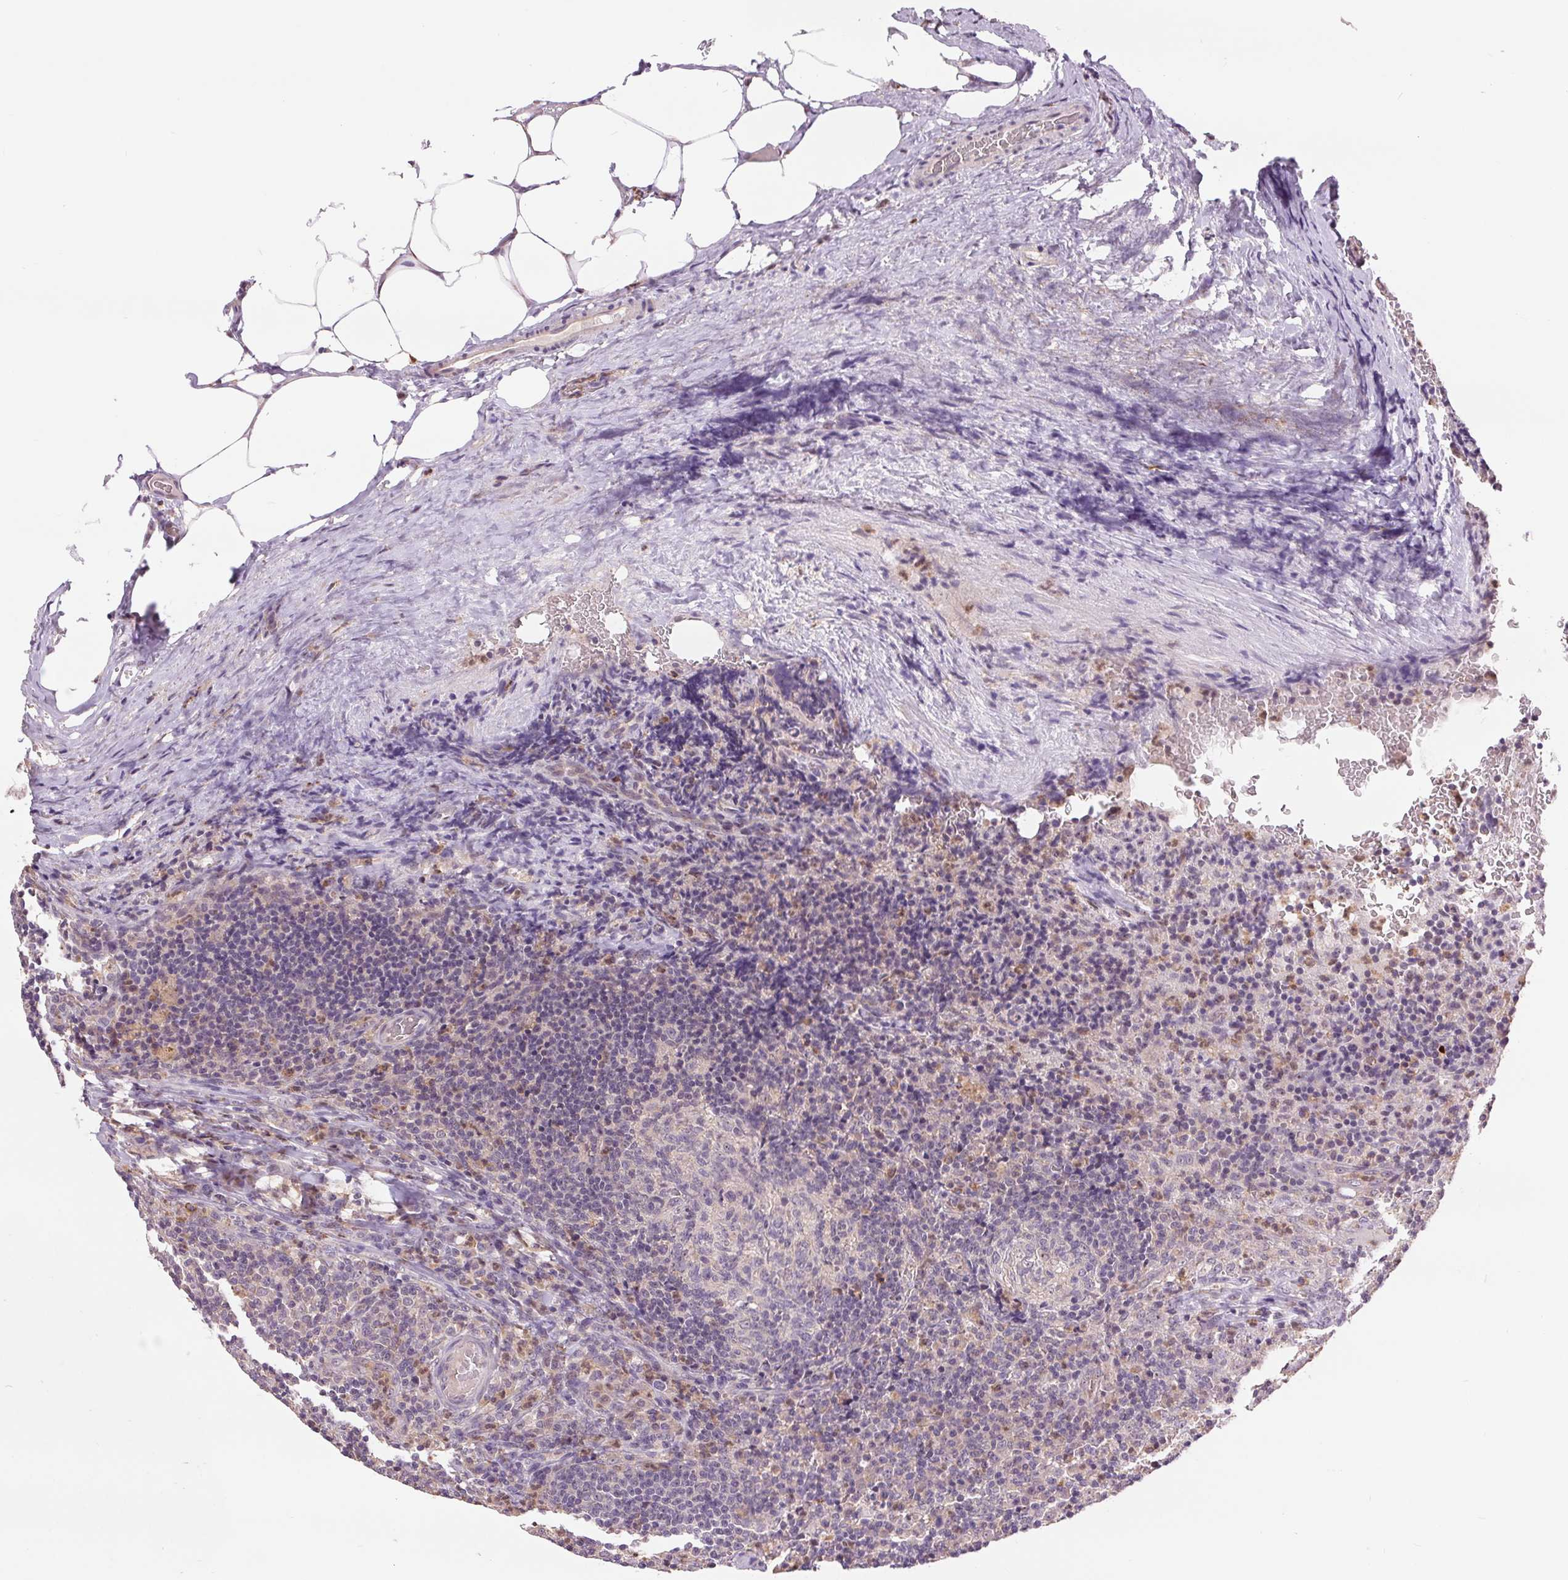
{"staining": {"intensity": "negative", "quantity": "none", "location": "none"}, "tissue": "lymph node", "cell_type": "Germinal center cells", "image_type": "normal", "snomed": [{"axis": "morphology", "description": "Normal tissue, NOS"}, {"axis": "topography", "description": "Lymph node"}], "caption": "IHC histopathology image of unremarkable lymph node: lymph node stained with DAB (3,3'-diaminobenzidine) exhibits no significant protein staining in germinal center cells.", "gene": "RANBP3L", "patient": {"sex": "male", "age": 67}}